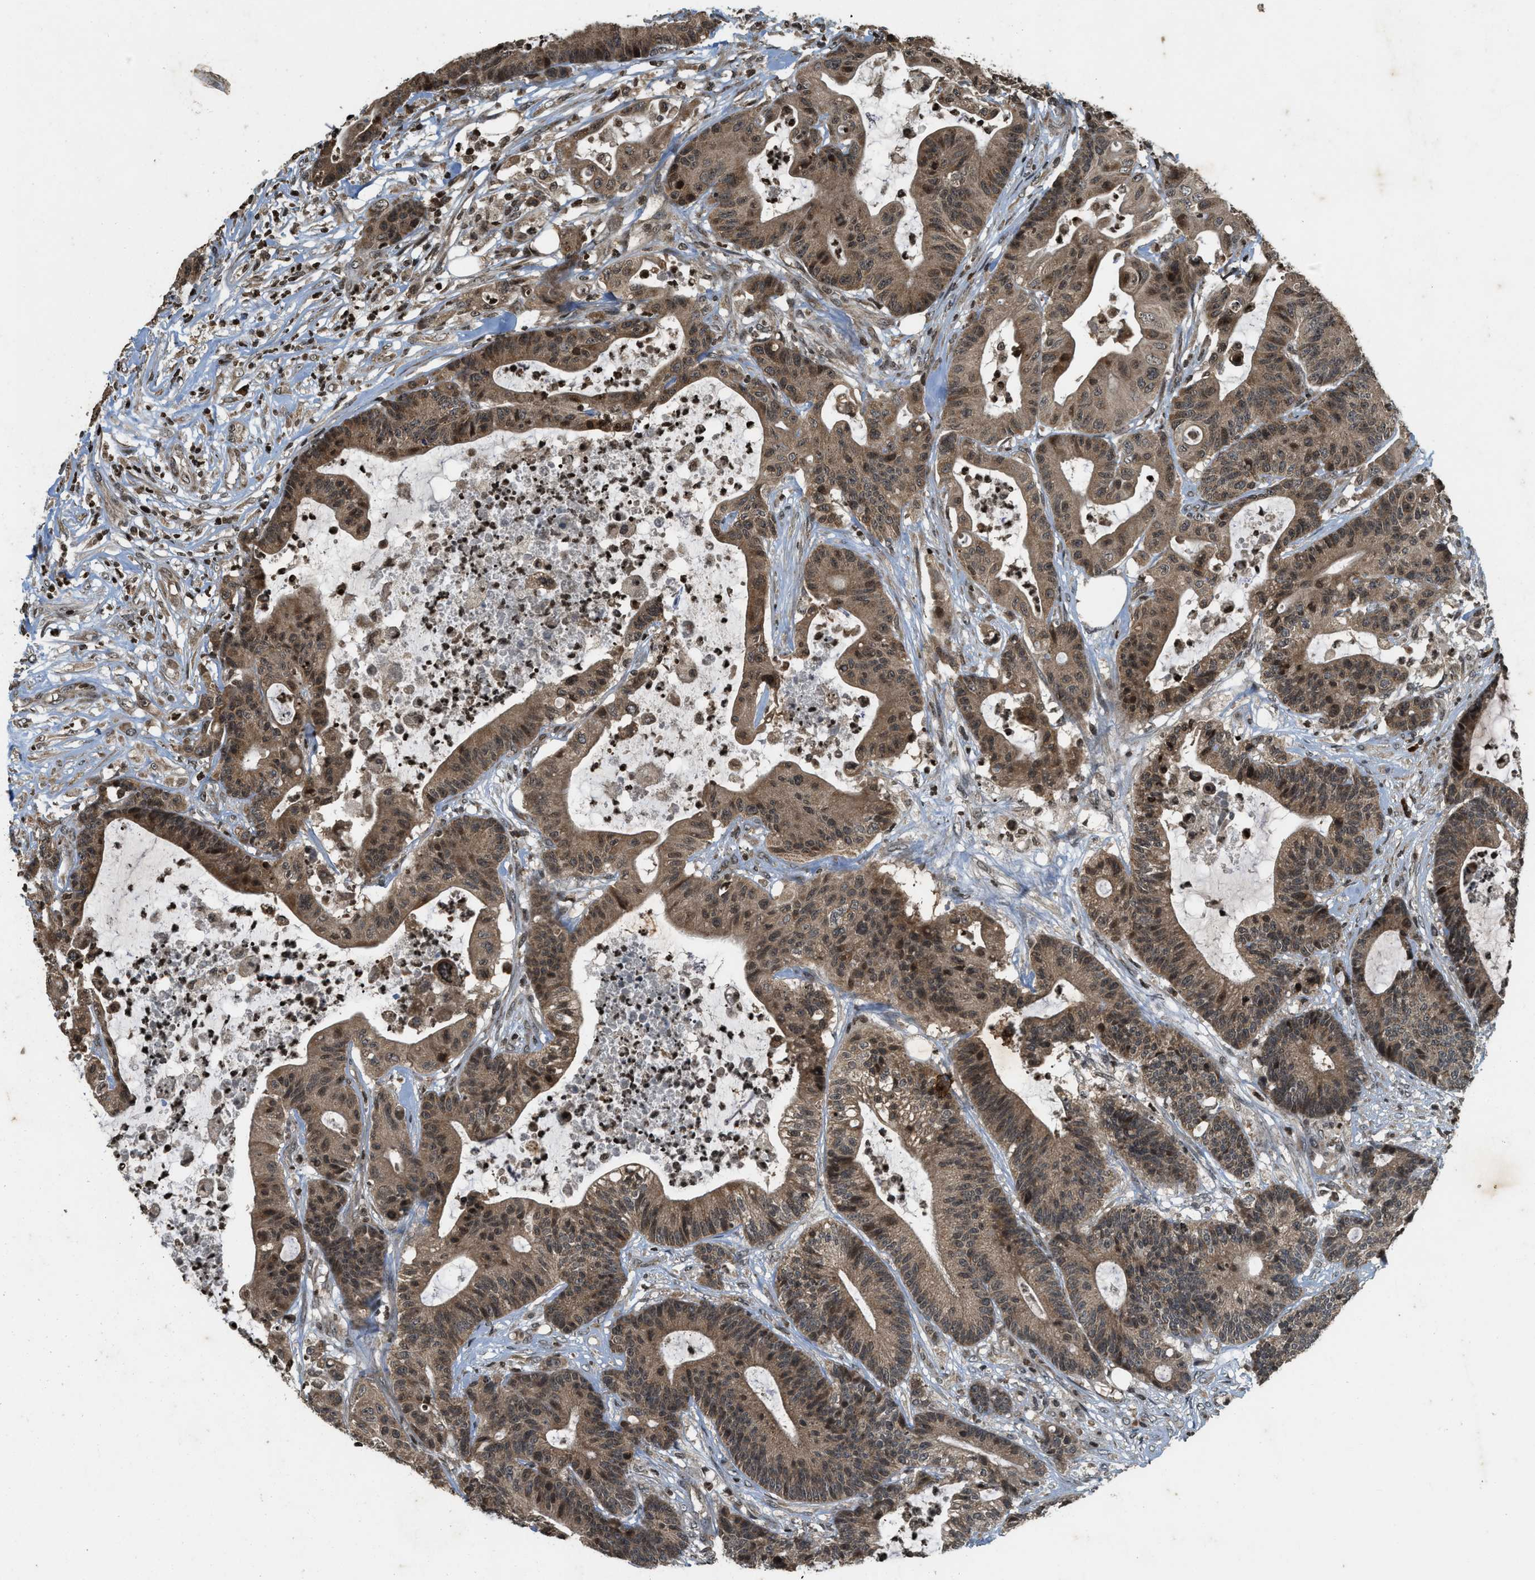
{"staining": {"intensity": "moderate", "quantity": ">75%", "location": "cytoplasmic/membranous,nuclear"}, "tissue": "colorectal cancer", "cell_type": "Tumor cells", "image_type": "cancer", "snomed": [{"axis": "morphology", "description": "Adenocarcinoma, NOS"}, {"axis": "topography", "description": "Colon"}], "caption": "High-magnification brightfield microscopy of colorectal cancer (adenocarcinoma) stained with DAB (brown) and counterstained with hematoxylin (blue). tumor cells exhibit moderate cytoplasmic/membranous and nuclear positivity is identified in approximately>75% of cells. The protein is stained brown, and the nuclei are stained in blue (DAB IHC with brightfield microscopy, high magnification).", "gene": "SIAH1", "patient": {"sex": "female", "age": 84}}